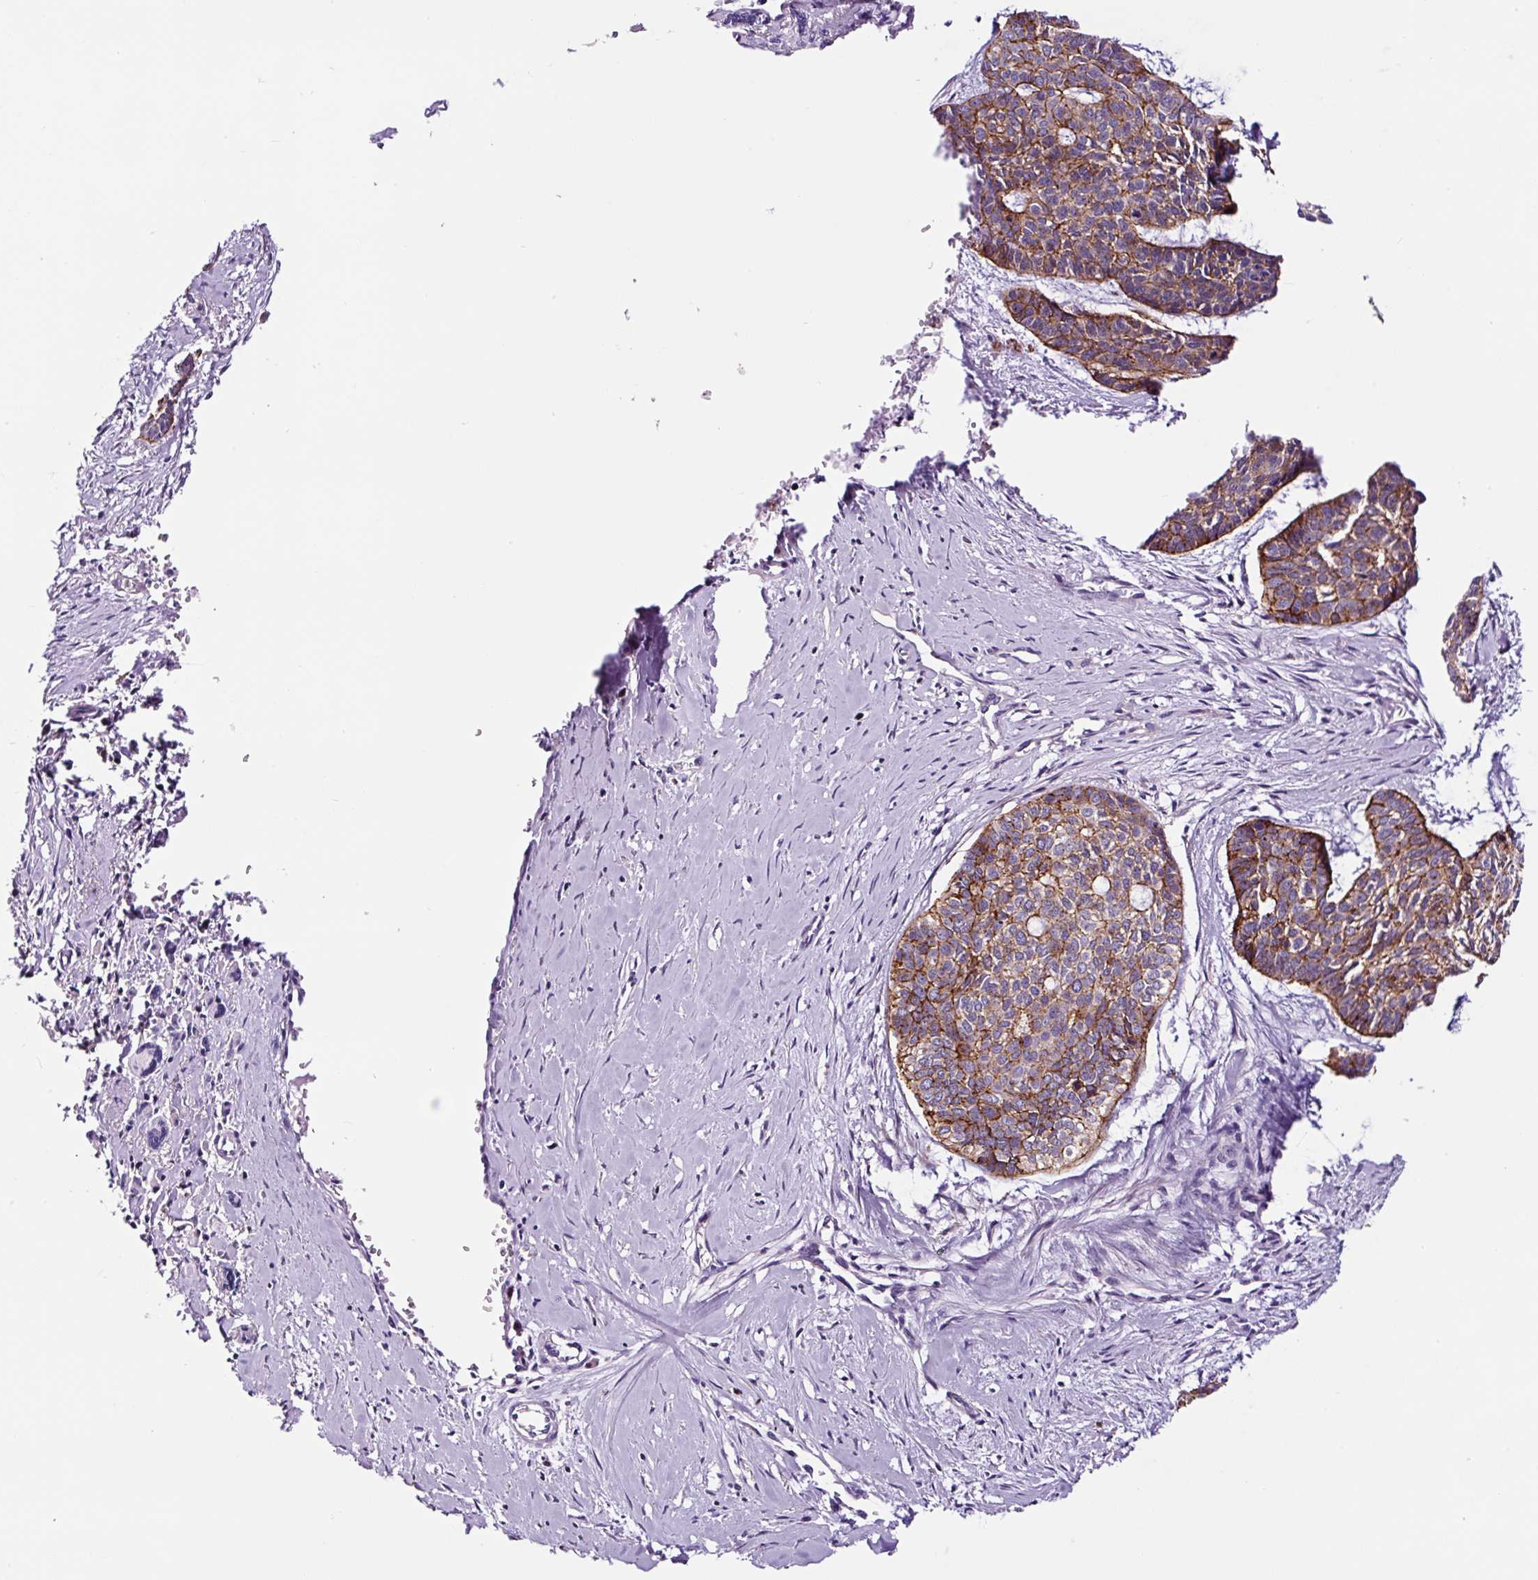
{"staining": {"intensity": "moderate", "quantity": ">75%", "location": "cytoplasmic/membranous"}, "tissue": "skin cancer", "cell_type": "Tumor cells", "image_type": "cancer", "snomed": [{"axis": "morphology", "description": "Basal cell carcinoma"}, {"axis": "topography", "description": "Skin"}], "caption": "Protein staining of skin cancer tissue displays moderate cytoplasmic/membranous staining in about >75% of tumor cells.", "gene": "TAFA3", "patient": {"sex": "female", "age": 64}}